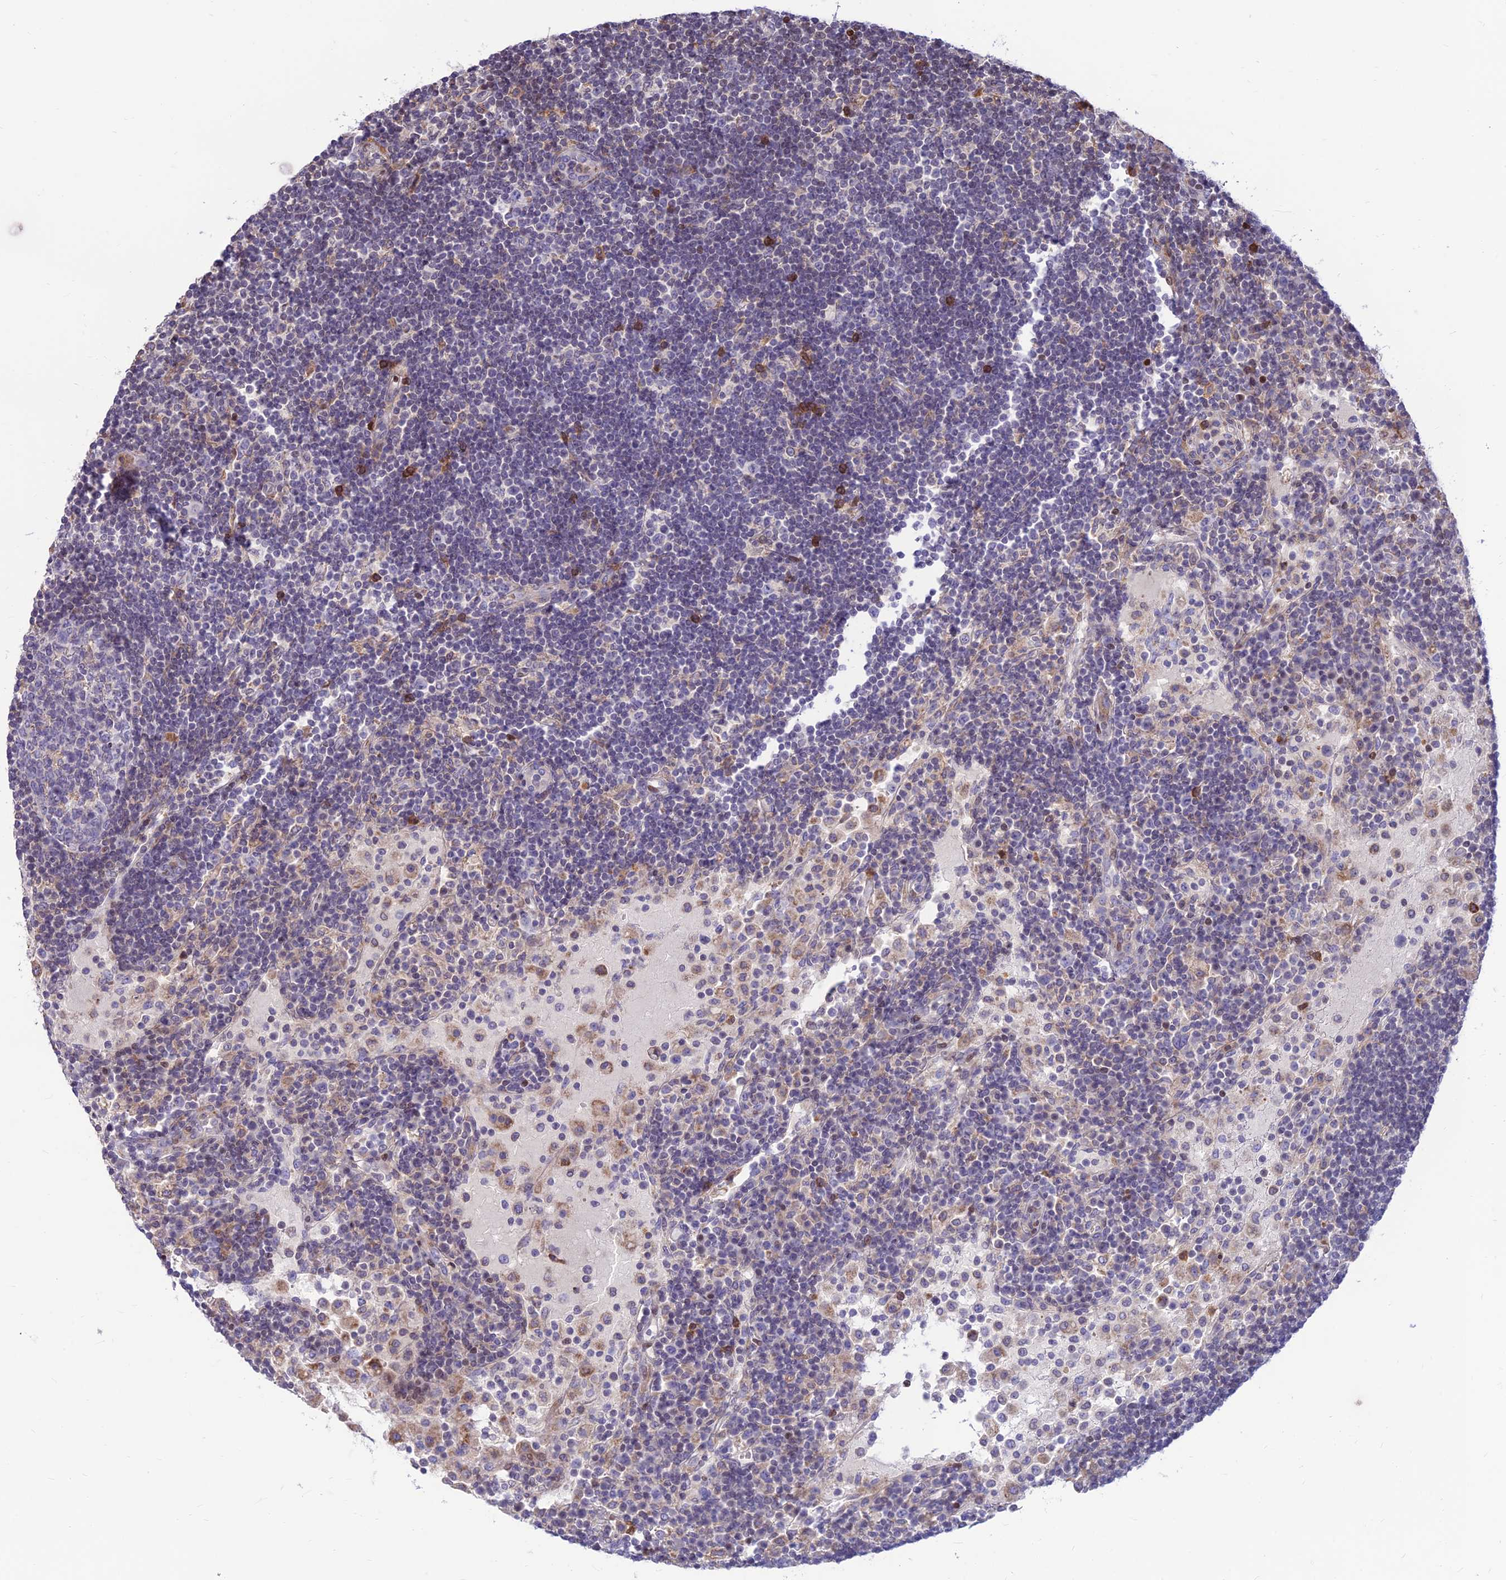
{"staining": {"intensity": "negative", "quantity": "none", "location": "none"}, "tissue": "lymph node", "cell_type": "Germinal center cells", "image_type": "normal", "snomed": [{"axis": "morphology", "description": "Normal tissue, NOS"}, {"axis": "topography", "description": "Lymph node"}], "caption": "This is an IHC histopathology image of unremarkable lymph node. There is no staining in germinal center cells.", "gene": "FAM186B", "patient": {"sex": "female", "age": 53}}